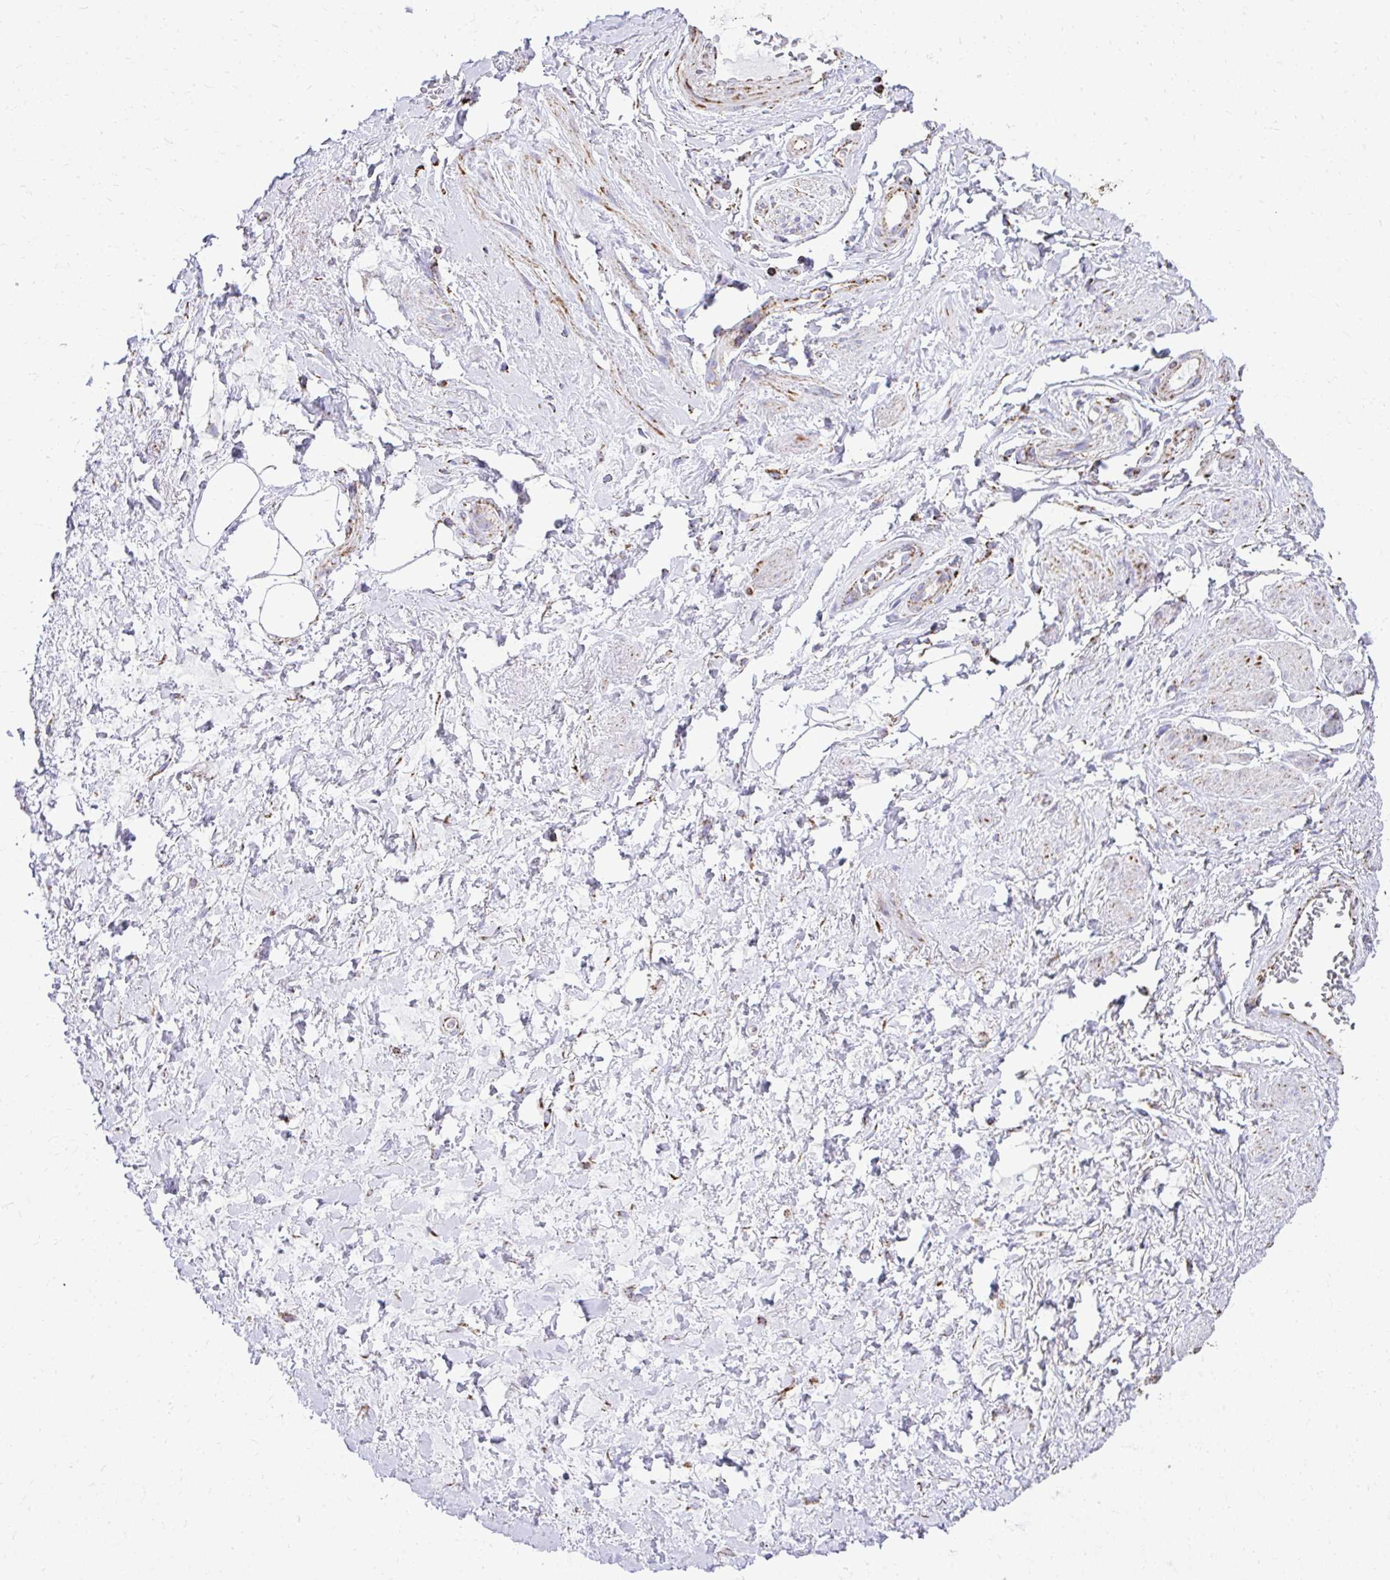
{"staining": {"intensity": "negative", "quantity": "none", "location": "none"}, "tissue": "adipose tissue", "cell_type": "Adipocytes", "image_type": "normal", "snomed": [{"axis": "morphology", "description": "Normal tissue, NOS"}, {"axis": "topography", "description": "Vagina"}, {"axis": "topography", "description": "Peripheral nerve tissue"}], "caption": "This is an immunohistochemistry histopathology image of unremarkable human adipose tissue. There is no staining in adipocytes.", "gene": "MPZL2", "patient": {"sex": "female", "age": 71}}